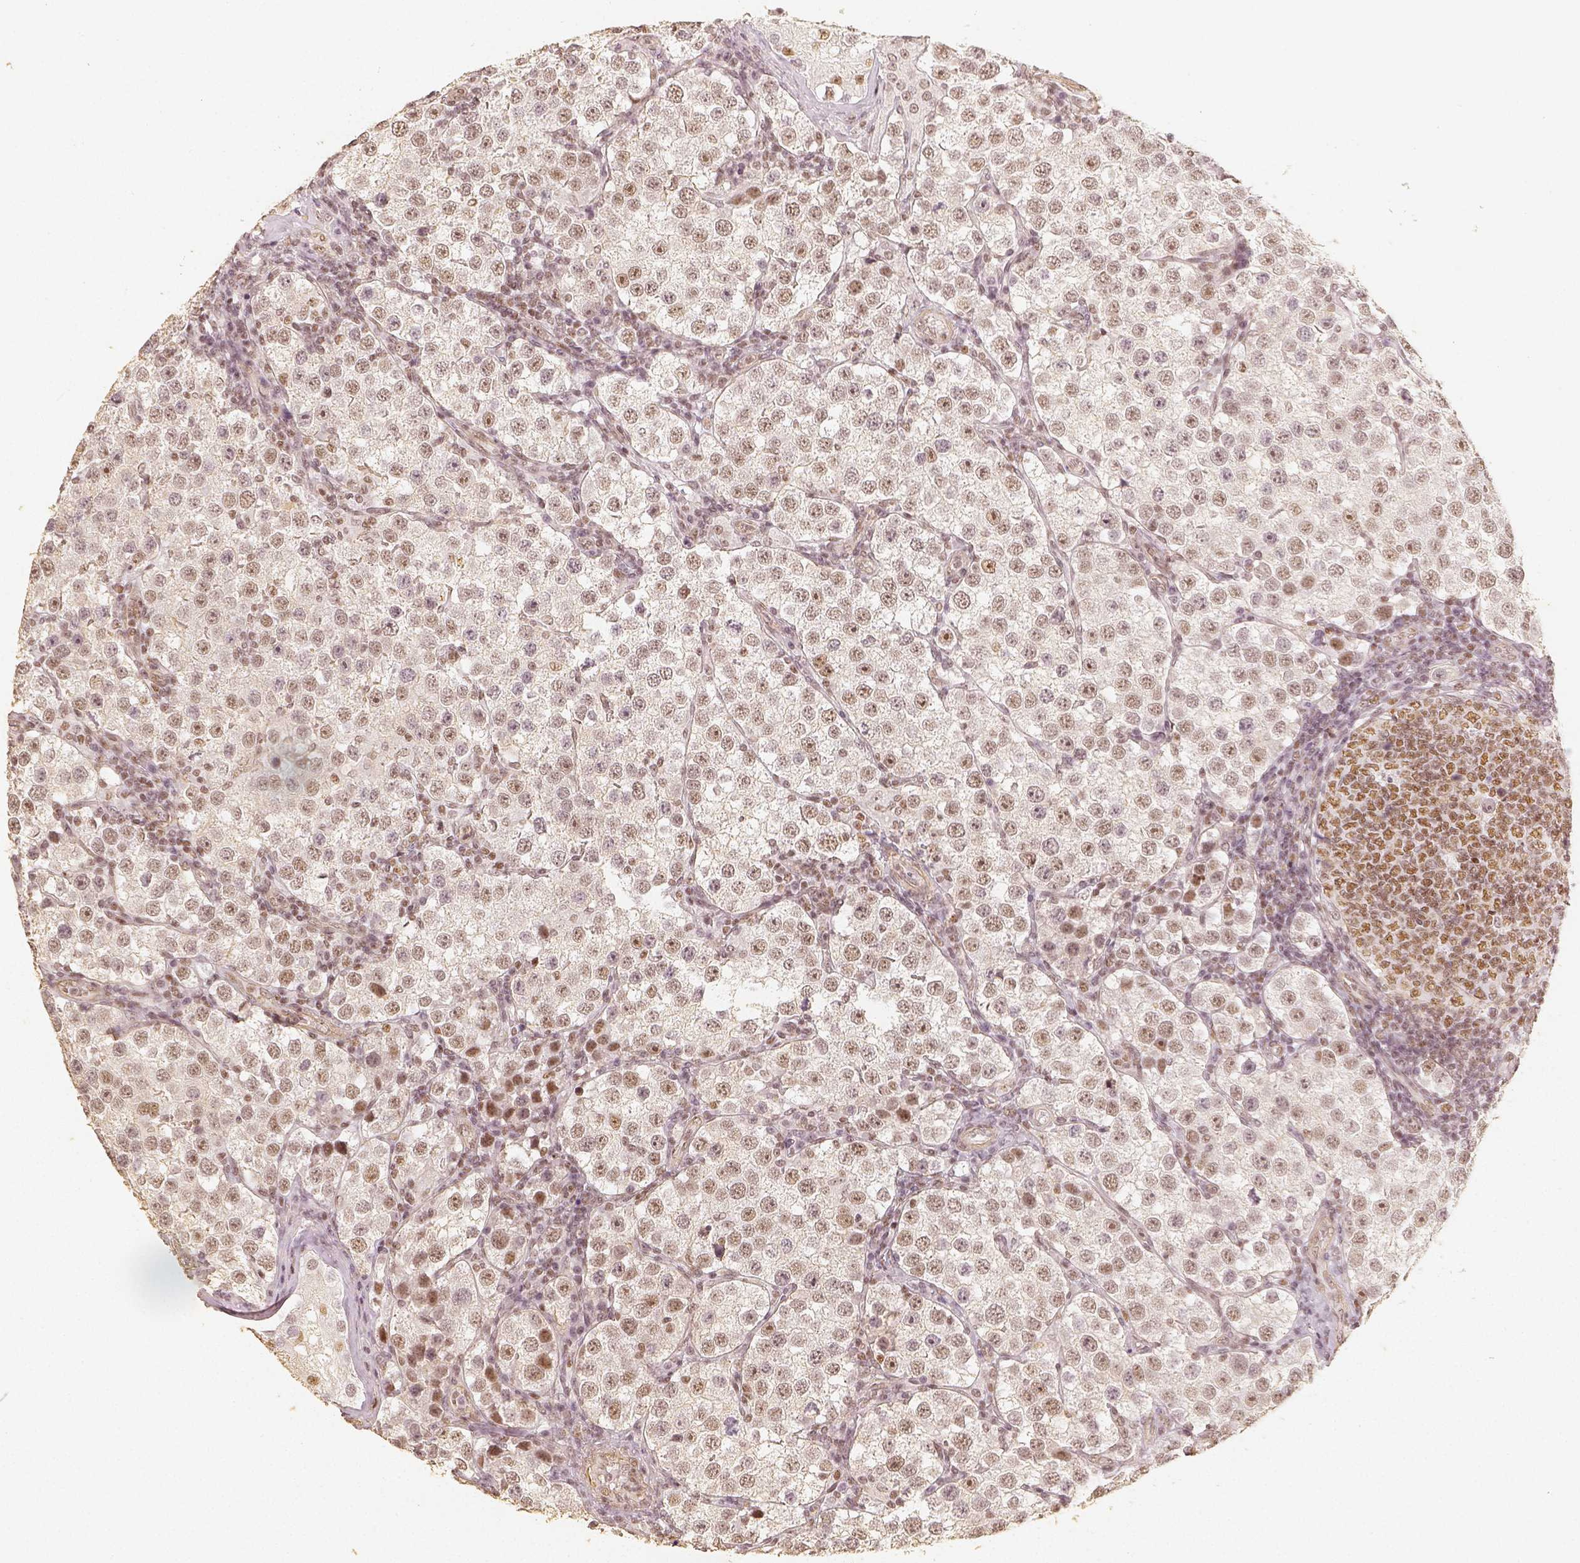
{"staining": {"intensity": "weak", "quantity": ">75%", "location": "nuclear"}, "tissue": "testis cancer", "cell_type": "Tumor cells", "image_type": "cancer", "snomed": [{"axis": "morphology", "description": "Seminoma, NOS"}, {"axis": "topography", "description": "Testis"}], "caption": "Human testis seminoma stained with a protein marker shows weak staining in tumor cells.", "gene": "HDAC1", "patient": {"sex": "male", "age": 37}}